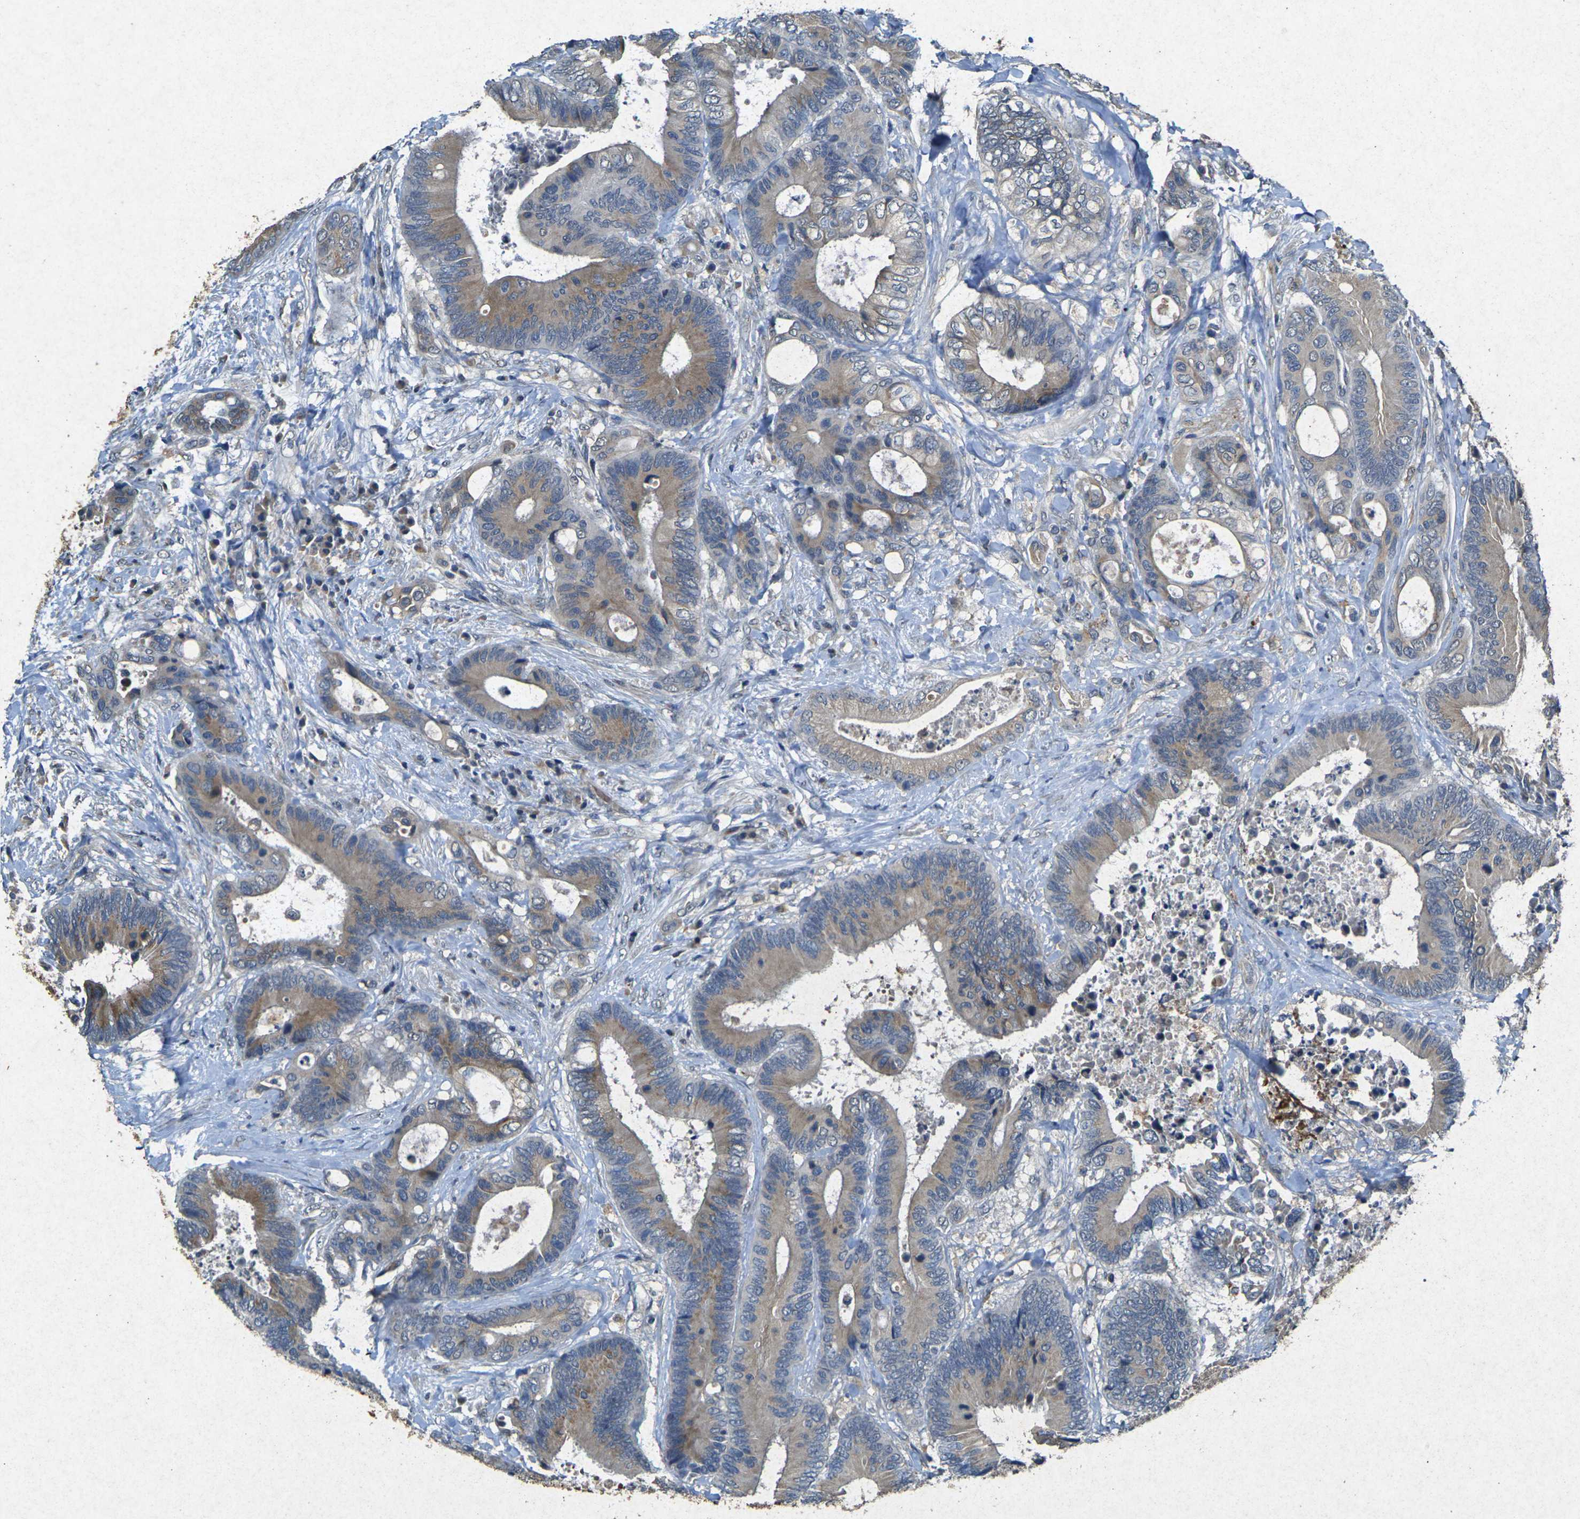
{"staining": {"intensity": "moderate", "quantity": ">75%", "location": "cytoplasmic/membranous"}, "tissue": "colorectal cancer", "cell_type": "Tumor cells", "image_type": "cancer", "snomed": [{"axis": "morphology", "description": "Adenocarcinoma, NOS"}, {"axis": "topography", "description": "Rectum"}], "caption": "Immunohistochemistry (IHC) of human adenocarcinoma (colorectal) shows medium levels of moderate cytoplasmic/membranous positivity in about >75% of tumor cells. (Stains: DAB (3,3'-diaminobenzidine) in brown, nuclei in blue, Microscopy: brightfield microscopy at high magnification).", "gene": "RGMA", "patient": {"sex": "male", "age": 55}}